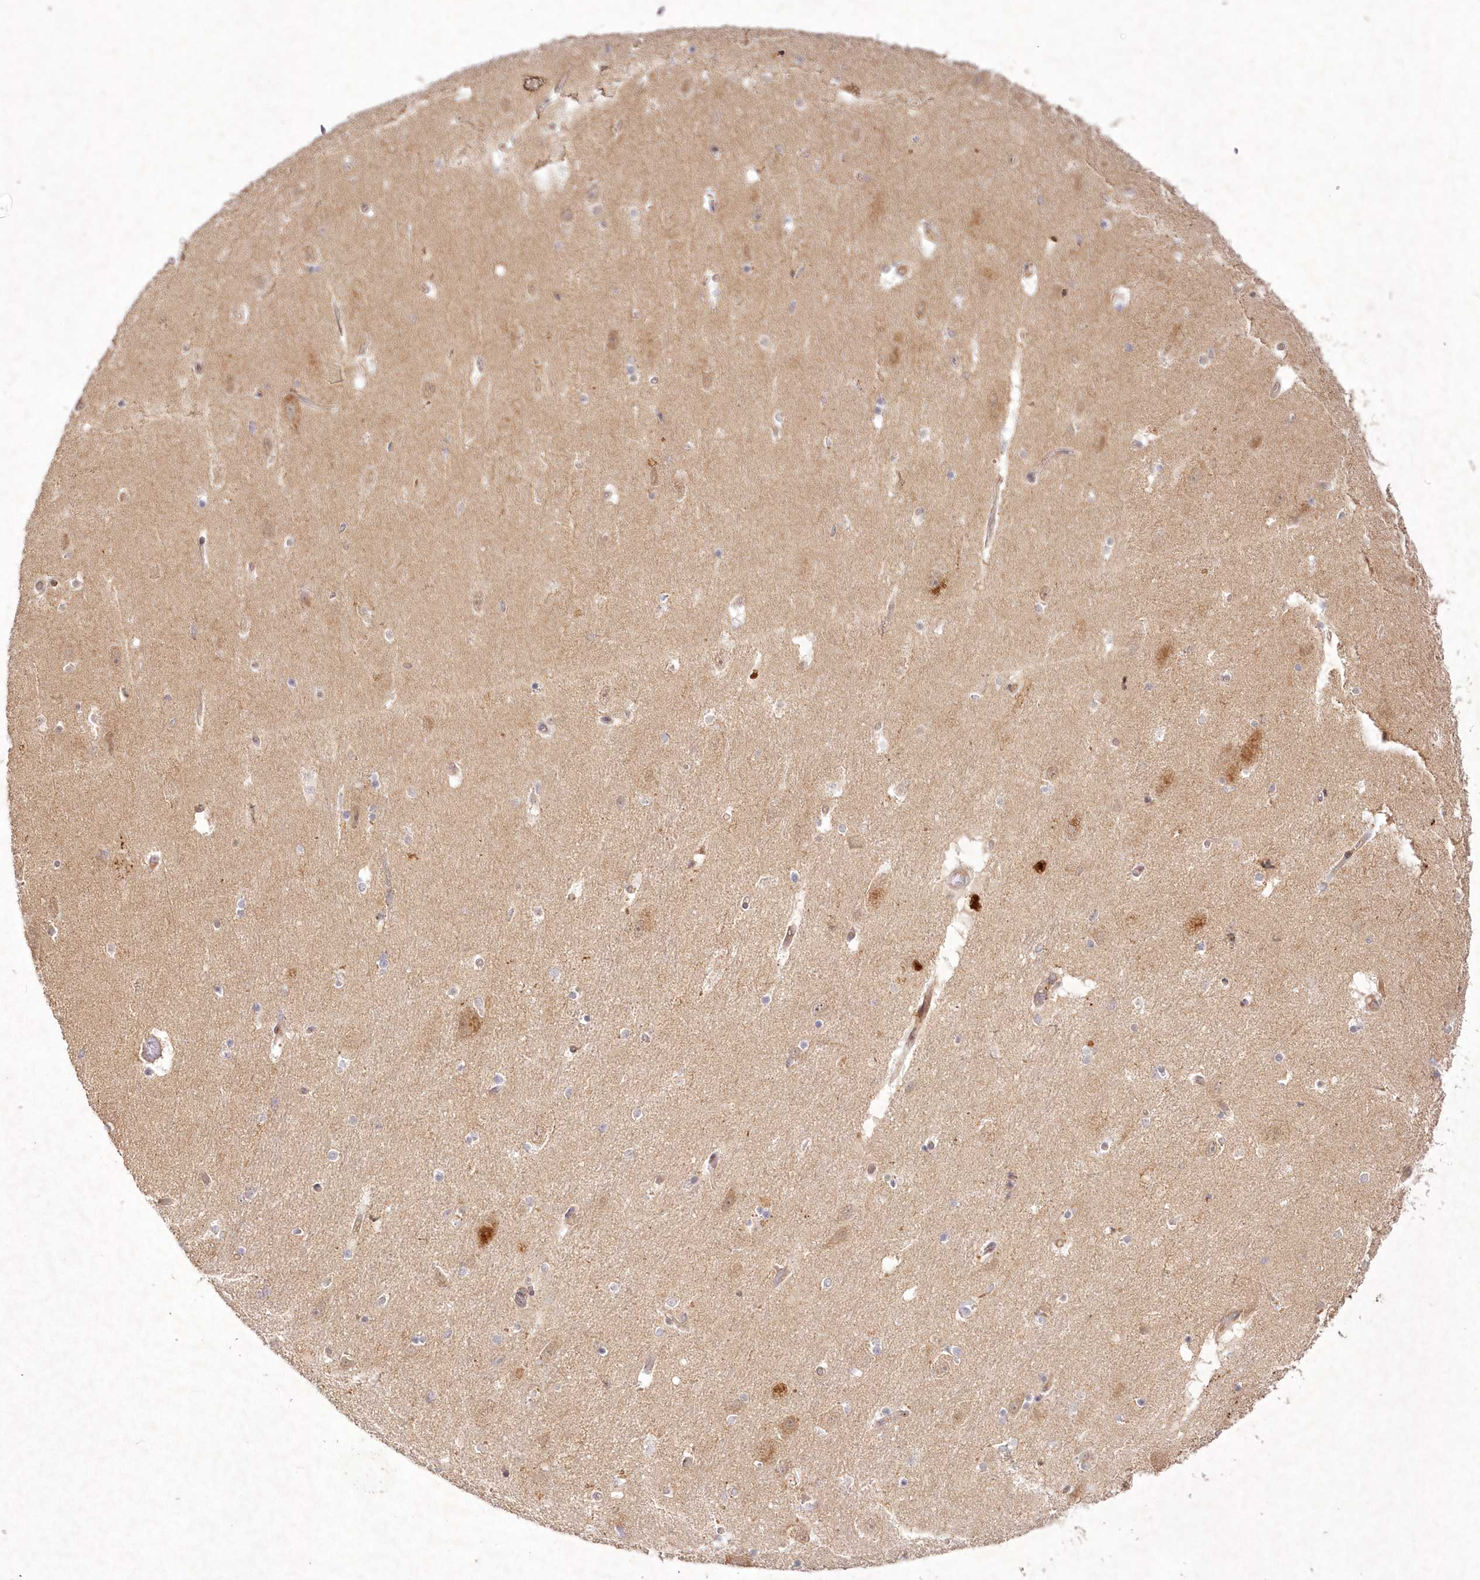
{"staining": {"intensity": "weak", "quantity": "25%-75%", "location": "cytoplasmic/membranous"}, "tissue": "hippocampus", "cell_type": "Glial cells", "image_type": "normal", "snomed": [{"axis": "morphology", "description": "Normal tissue, NOS"}, {"axis": "topography", "description": "Hippocampus"}], "caption": "Immunohistochemical staining of normal hippocampus displays 25%-75% levels of weak cytoplasmic/membranous protein staining in approximately 25%-75% of glial cells.", "gene": "TOGARAM2", "patient": {"sex": "female", "age": 54}}